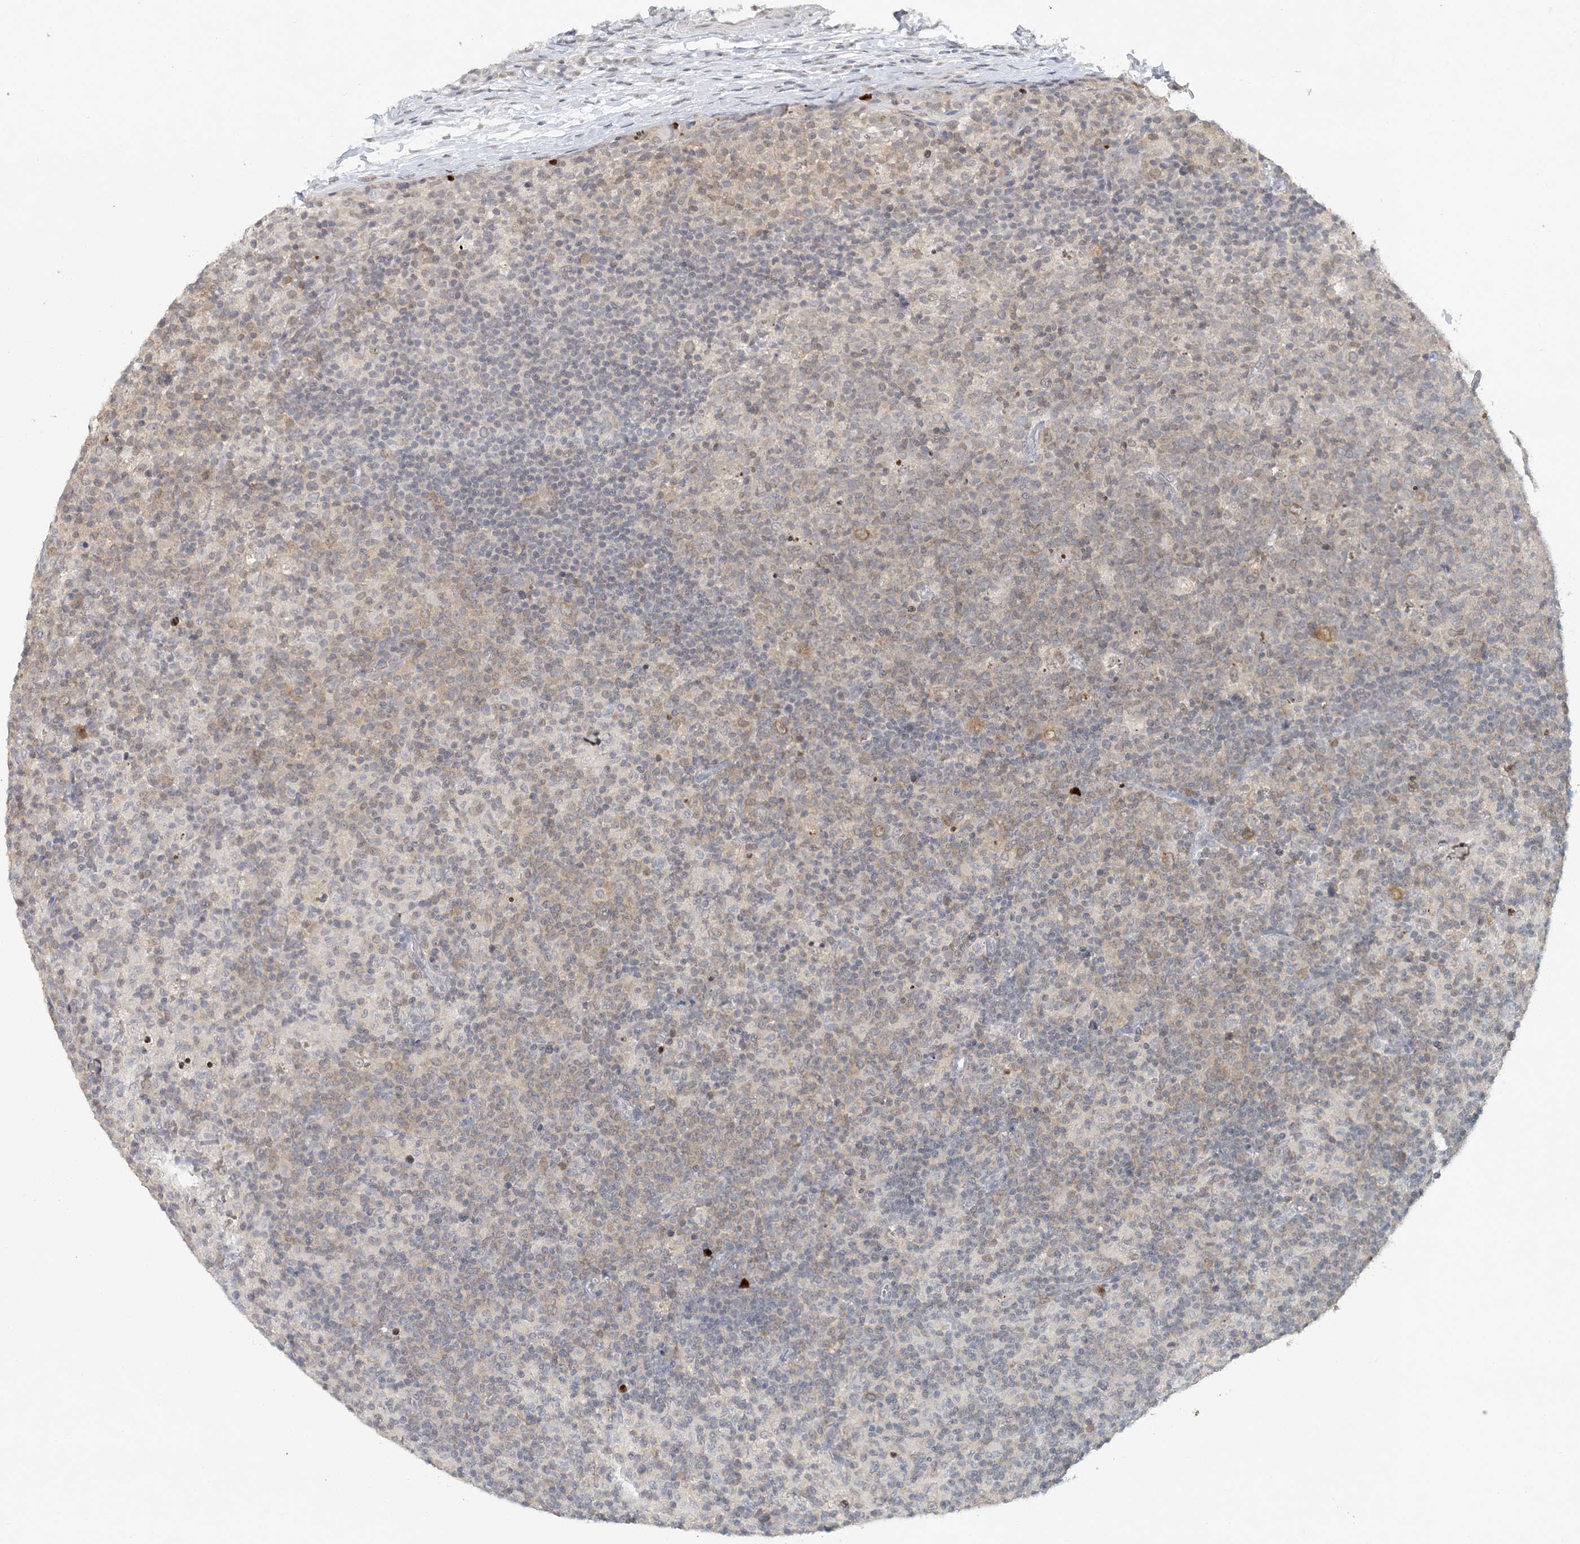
{"staining": {"intensity": "weak", "quantity": "<25%", "location": "cytoplasmic/membranous"}, "tissue": "lymph node", "cell_type": "Germinal center cells", "image_type": "normal", "snomed": [{"axis": "morphology", "description": "Normal tissue, NOS"}, {"axis": "morphology", "description": "Inflammation, NOS"}, {"axis": "topography", "description": "Lymph node"}], "caption": "A high-resolution histopathology image shows IHC staining of normal lymph node, which exhibits no significant positivity in germinal center cells. Brightfield microscopy of immunohistochemistry stained with DAB (brown) and hematoxylin (blue), captured at high magnification.", "gene": "NUP54", "patient": {"sex": "male", "age": 55}}